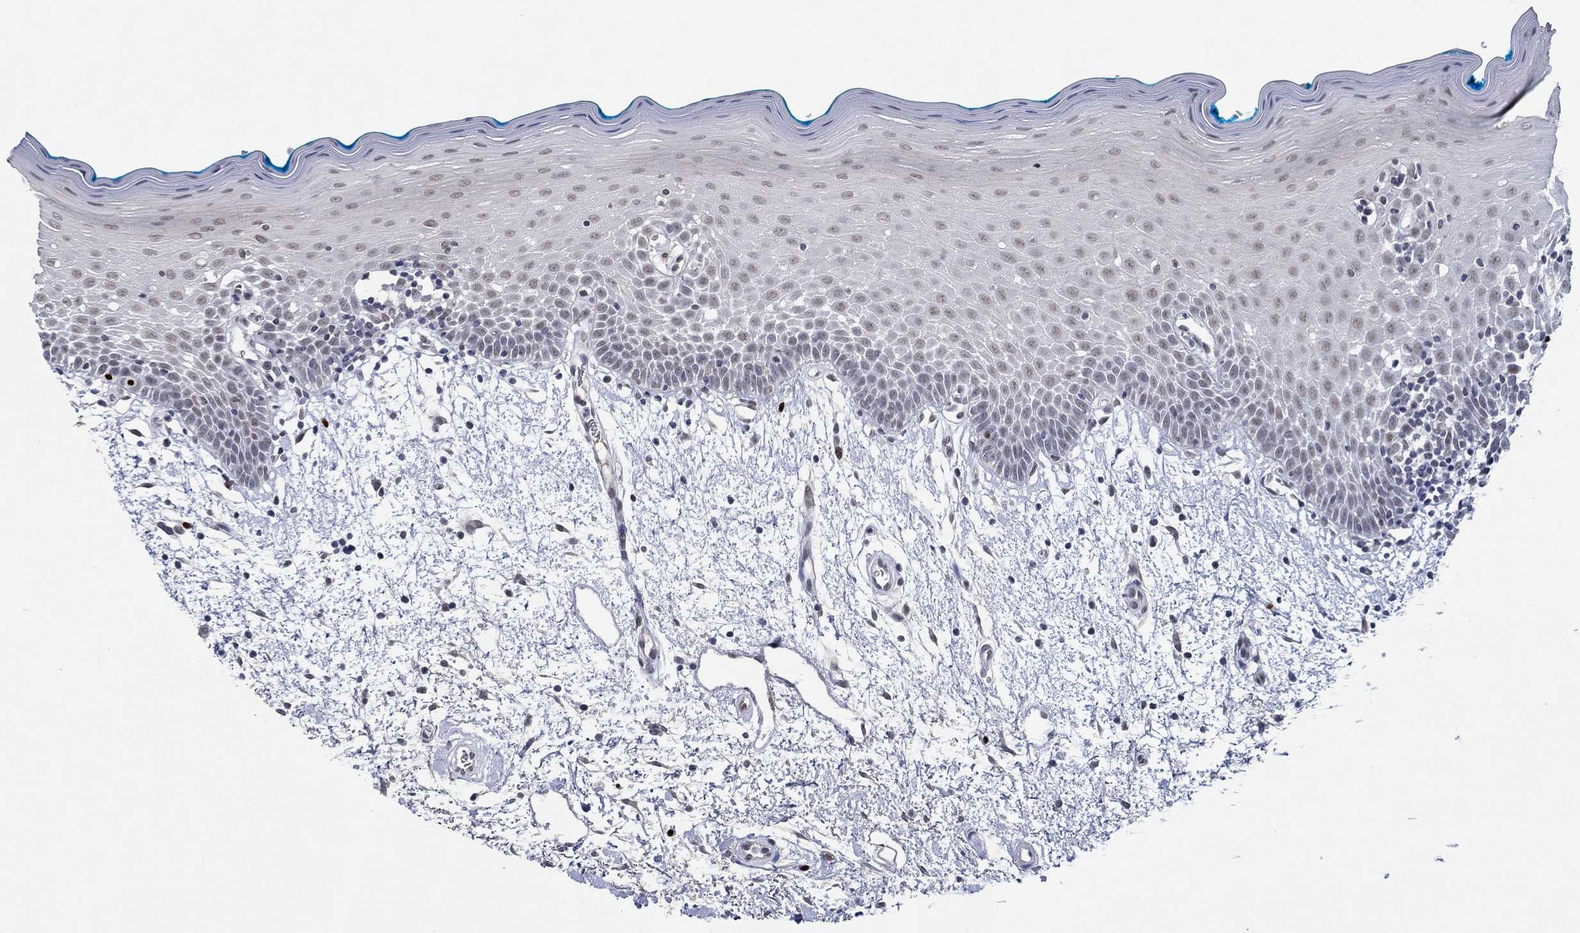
{"staining": {"intensity": "weak", "quantity": "<25%", "location": "nuclear"}, "tissue": "oral mucosa", "cell_type": "Squamous epithelial cells", "image_type": "normal", "snomed": [{"axis": "morphology", "description": "Normal tissue, NOS"}, {"axis": "morphology", "description": "Squamous cell carcinoma, NOS"}, {"axis": "topography", "description": "Oral tissue"}, {"axis": "topography", "description": "Head-Neck"}], "caption": "High power microscopy image of an immunohistochemistry photomicrograph of normal oral mucosa, revealing no significant positivity in squamous epithelial cells.", "gene": "GATA2", "patient": {"sex": "female", "age": 75}}